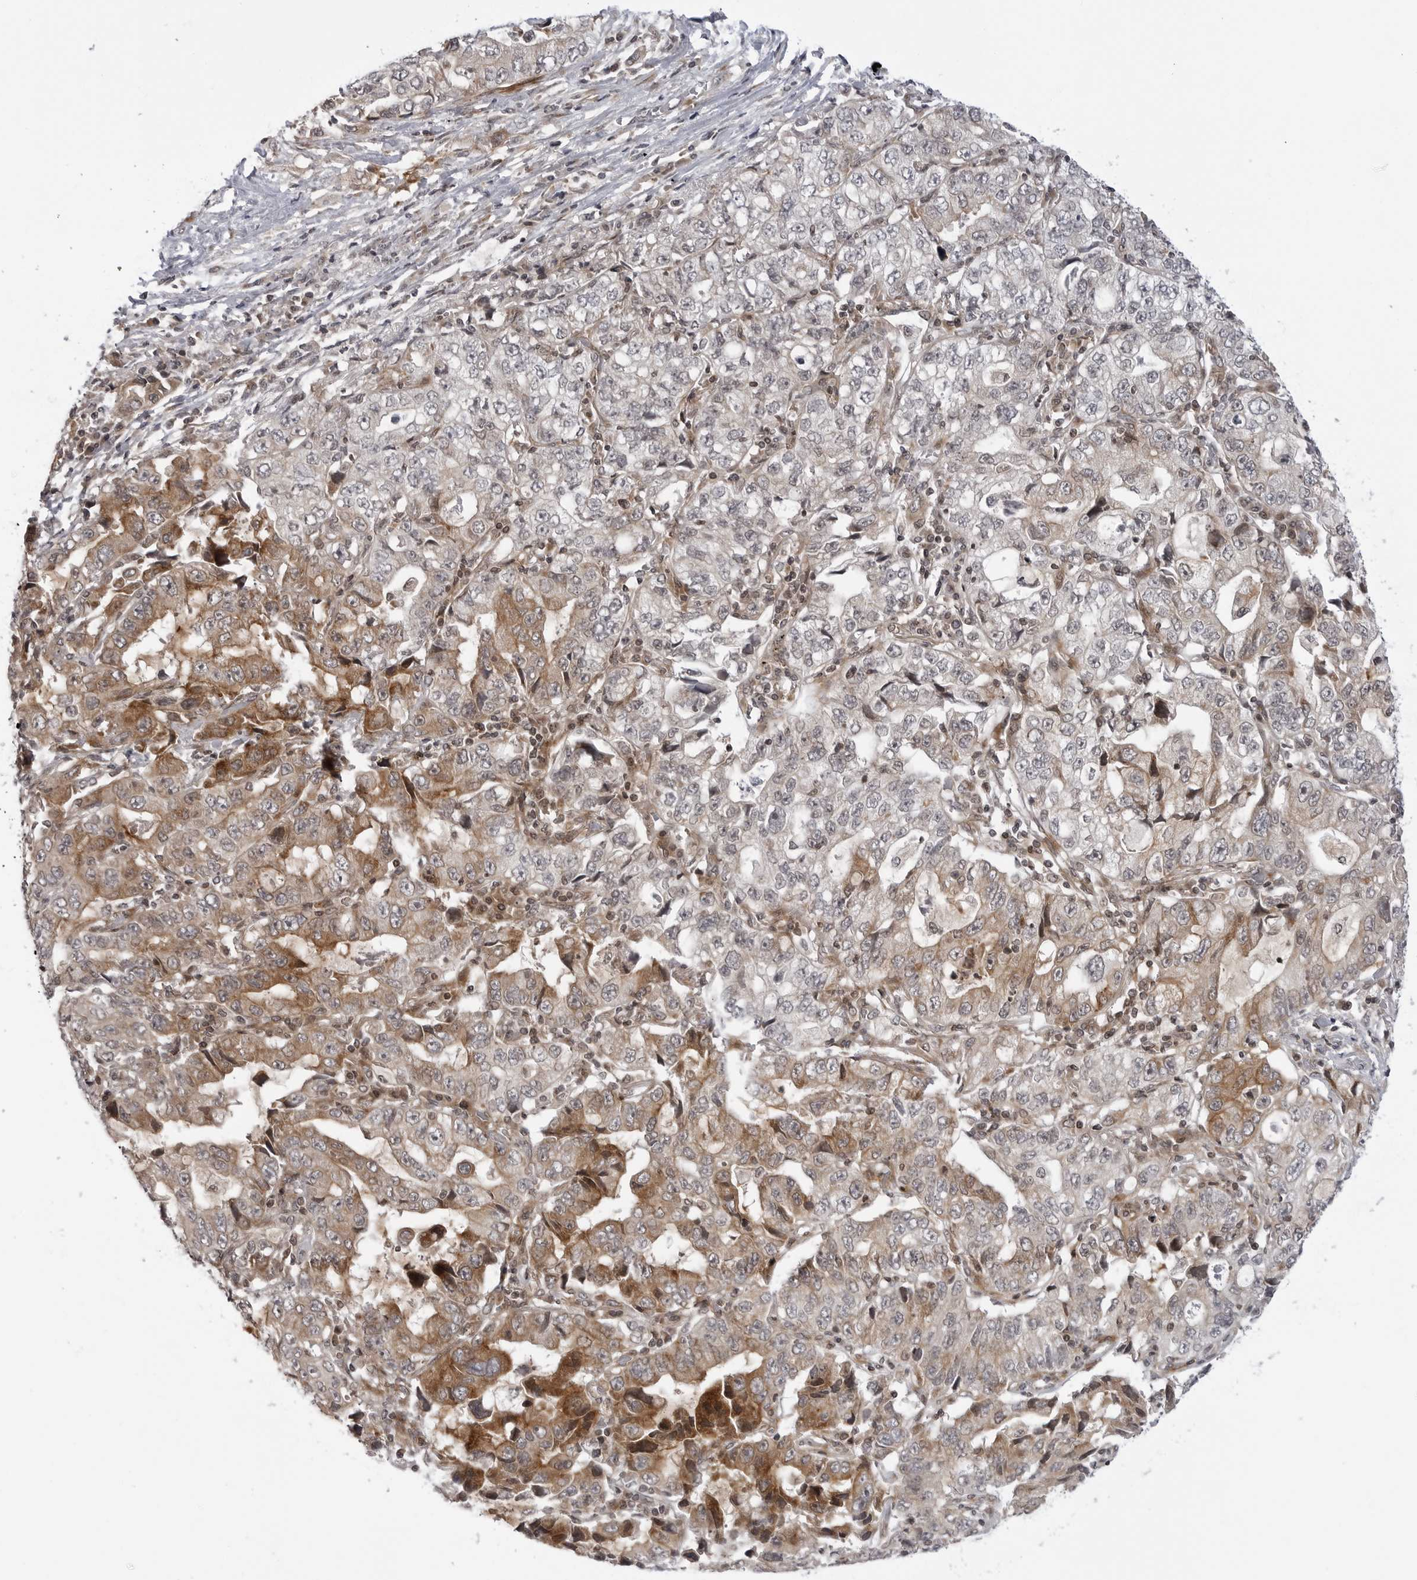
{"staining": {"intensity": "moderate", "quantity": "<25%", "location": "cytoplasmic/membranous"}, "tissue": "lung cancer", "cell_type": "Tumor cells", "image_type": "cancer", "snomed": [{"axis": "morphology", "description": "Adenocarcinoma, NOS"}, {"axis": "topography", "description": "Lung"}], "caption": "An image of adenocarcinoma (lung) stained for a protein exhibits moderate cytoplasmic/membranous brown staining in tumor cells.", "gene": "ADAMTS5", "patient": {"sex": "female", "age": 51}}